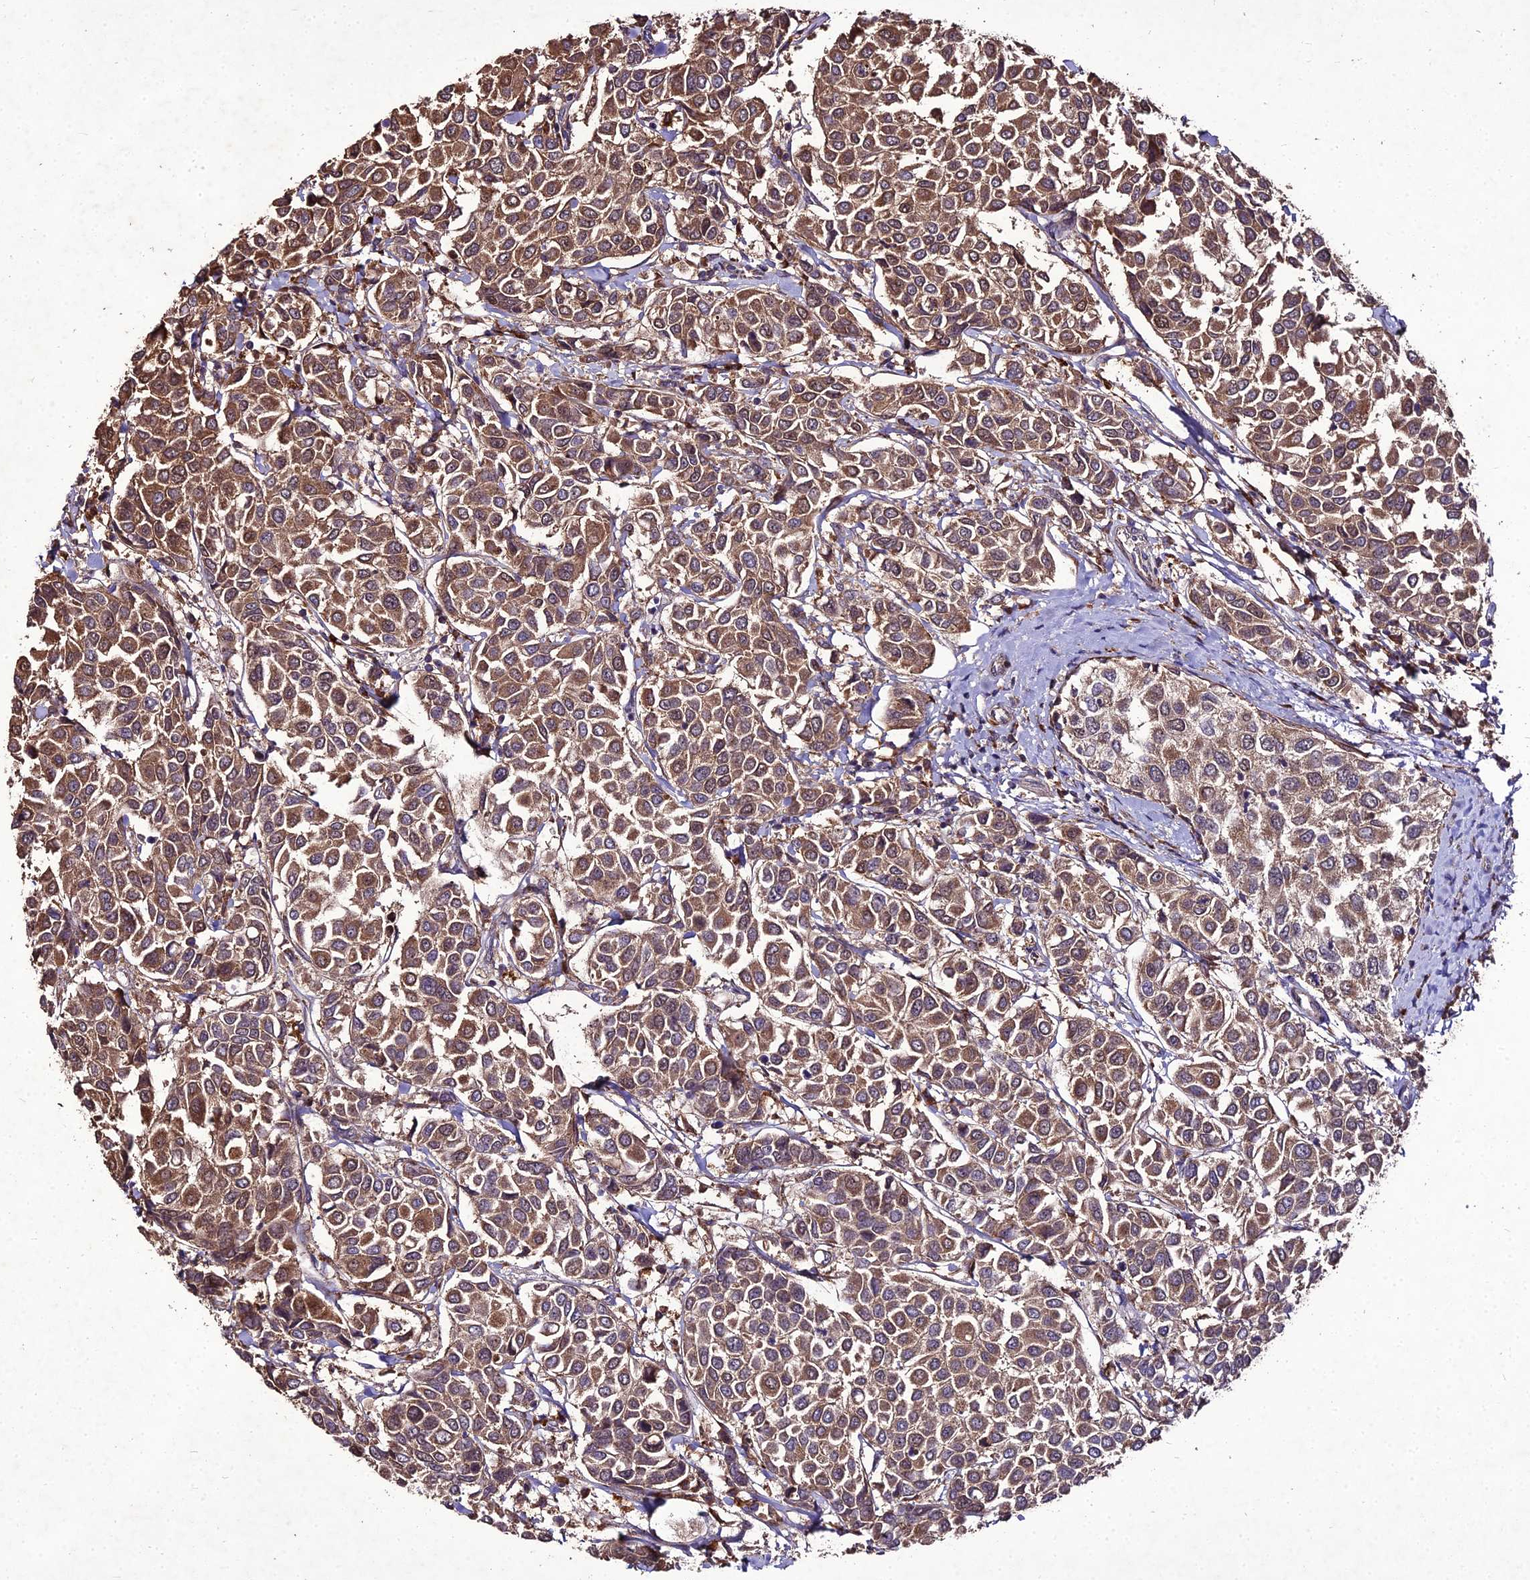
{"staining": {"intensity": "moderate", "quantity": ">75%", "location": "cytoplasmic/membranous"}, "tissue": "breast cancer", "cell_type": "Tumor cells", "image_type": "cancer", "snomed": [{"axis": "morphology", "description": "Duct carcinoma"}, {"axis": "topography", "description": "Breast"}], "caption": "Immunohistochemistry photomicrograph of neoplastic tissue: human breast cancer (invasive ductal carcinoma) stained using immunohistochemistry (IHC) demonstrates medium levels of moderate protein expression localized specifically in the cytoplasmic/membranous of tumor cells, appearing as a cytoplasmic/membranous brown color.", "gene": "ZNF766", "patient": {"sex": "female", "age": 55}}